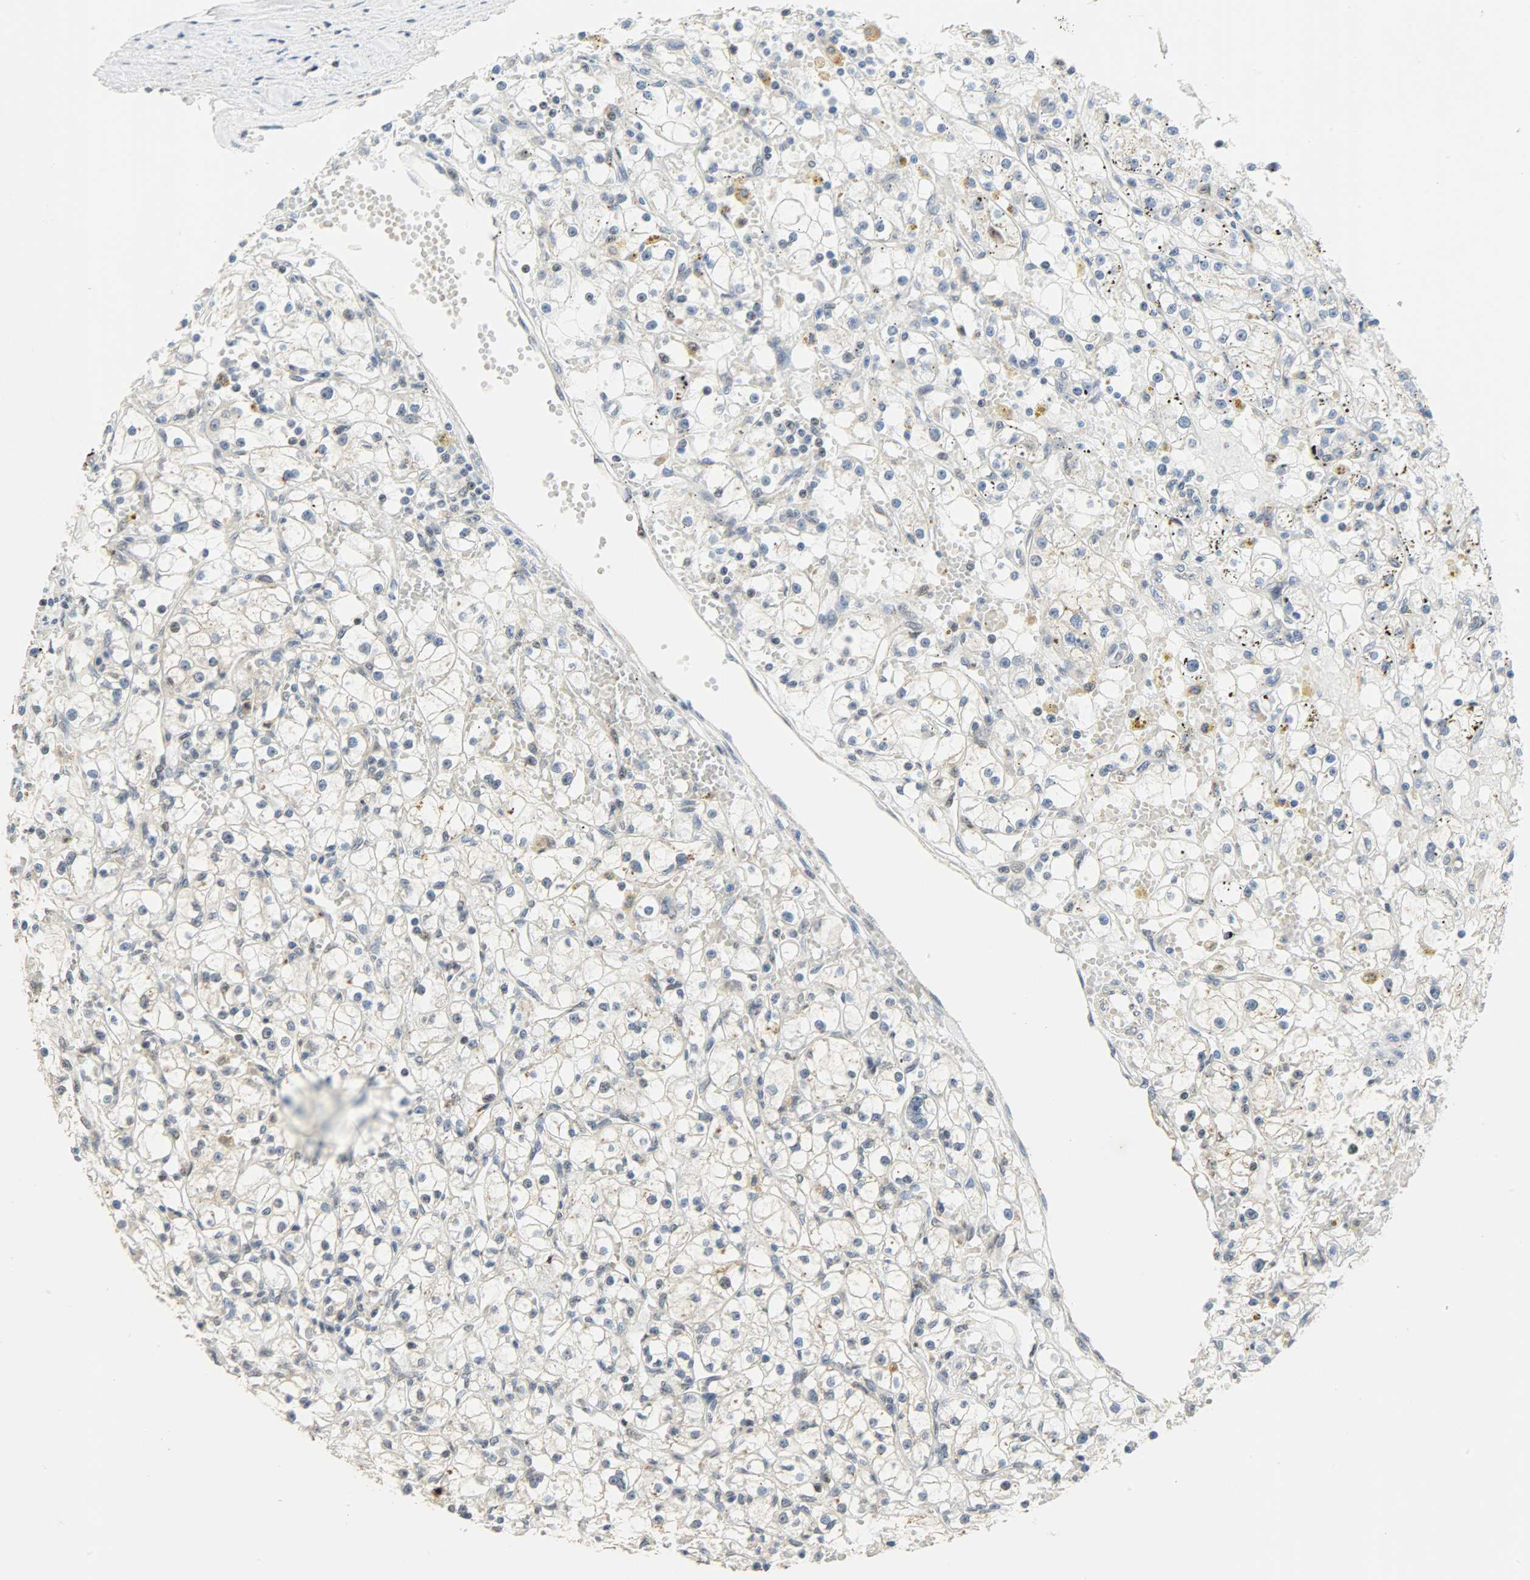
{"staining": {"intensity": "negative", "quantity": "none", "location": "none"}, "tissue": "renal cancer", "cell_type": "Tumor cells", "image_type": "cancer", "snomed": [{"axis": "morphology", "description": "Adenocarcinoma, NOS"}, {"axis": "topography", "description": "Kidney"}], "caption": "Renal adenocarcinoma was stained to show a protein in brown. There is no significant positivity in tumor cells. (Immunohistochemistry (ihc), brightfield microscopy, high magnification).", "gene": "GIT2", "patient": {"sex": "male", "age": 56}}